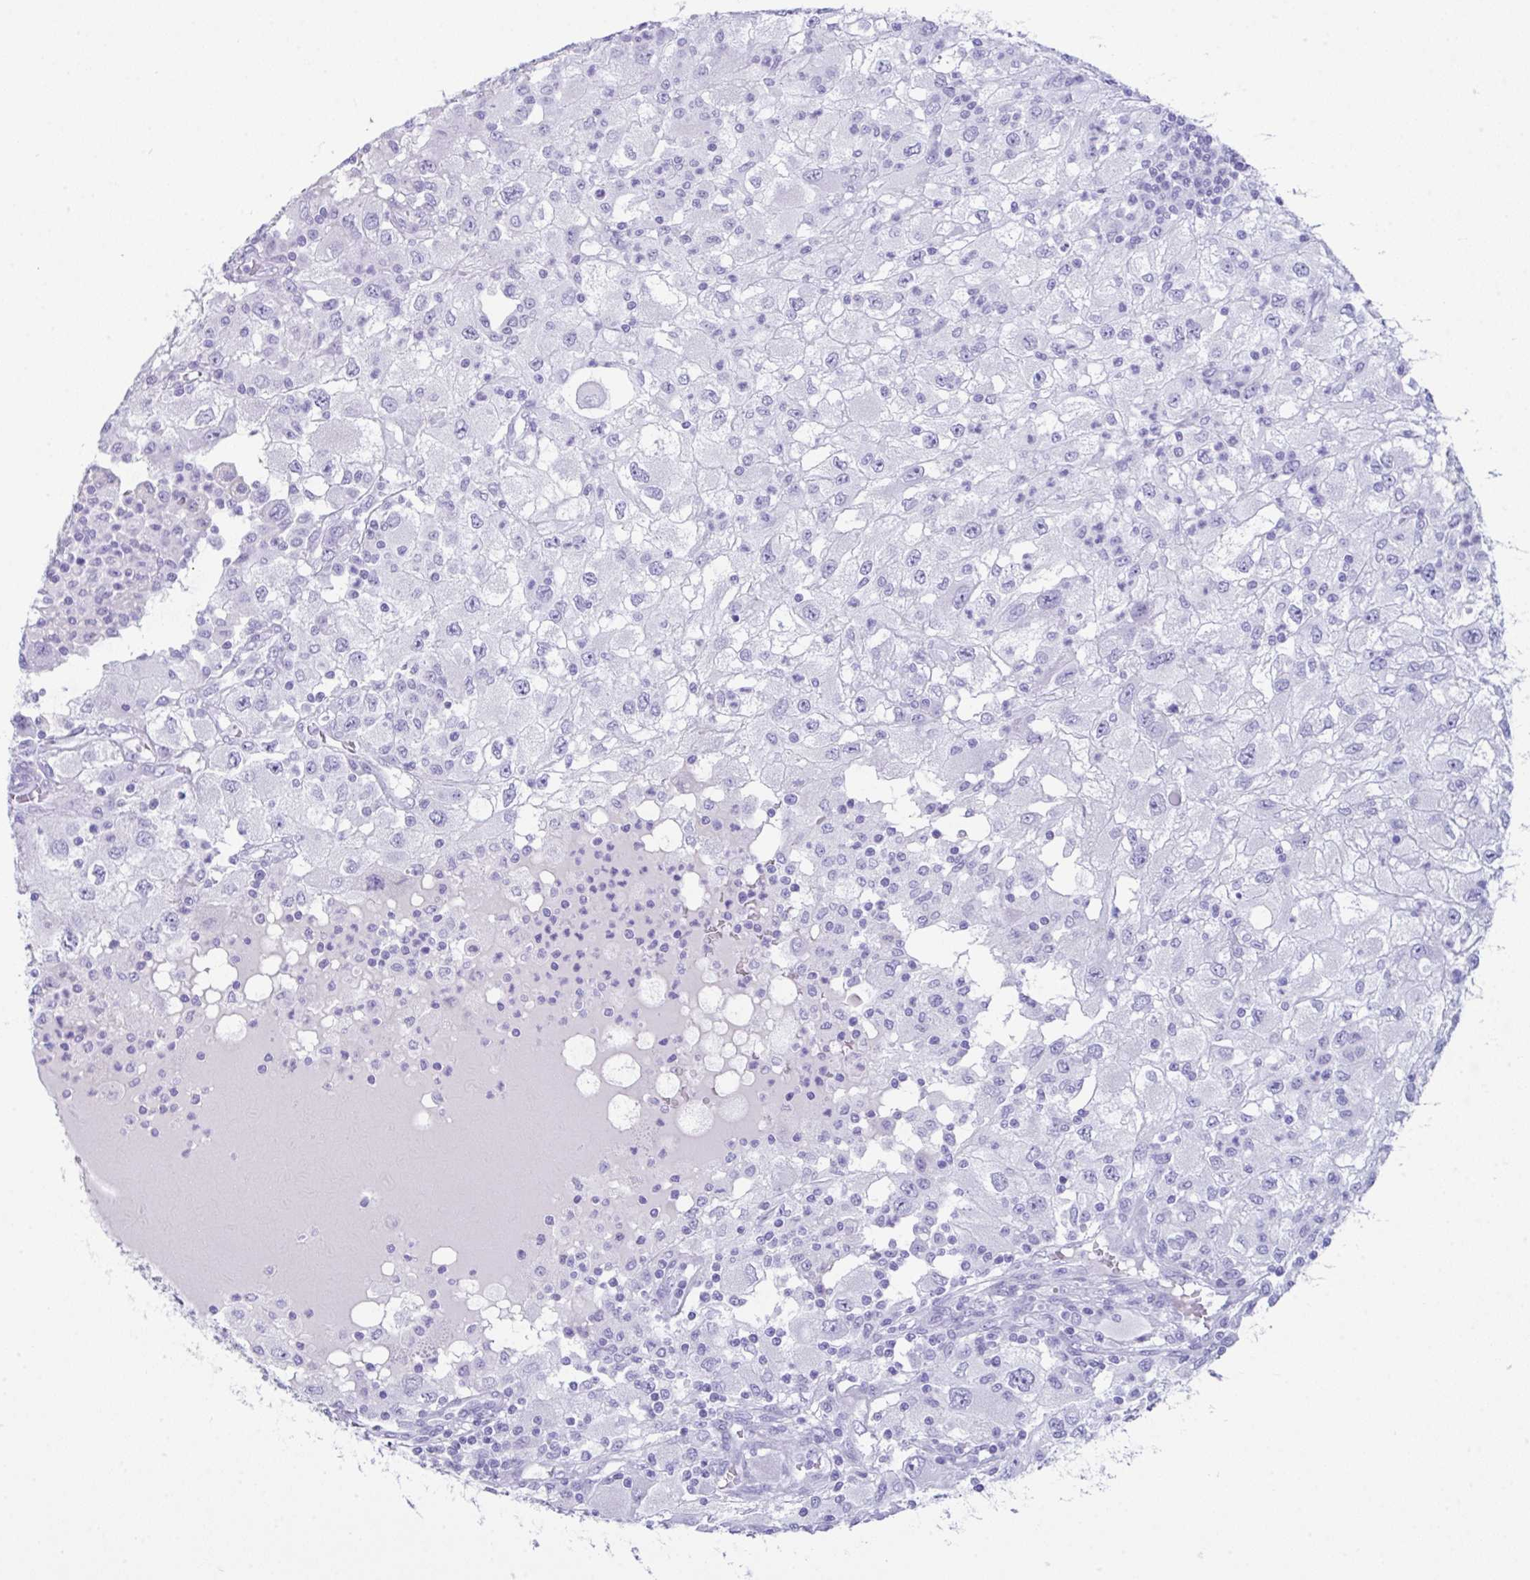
{"staining": {"intensity": "negative", "quantity": "none", "location": "none"}, "tissue": "renal cancer", "cell_type": "Tumor cells", "image_type": "cancer", "snomed": [{"axis": "morphology", "description": "Adenocarcinoma, NOS"}, {"axis": "topography", "description": "Kidney"}], "caption": "This is a micrograph of immunohistochemistry (IHC) staining of adenocarcinoma (renal), which shows no staining in tumor cells.", "gene": "LGALS4", "patient": {"sex": "female", "age": 67}}